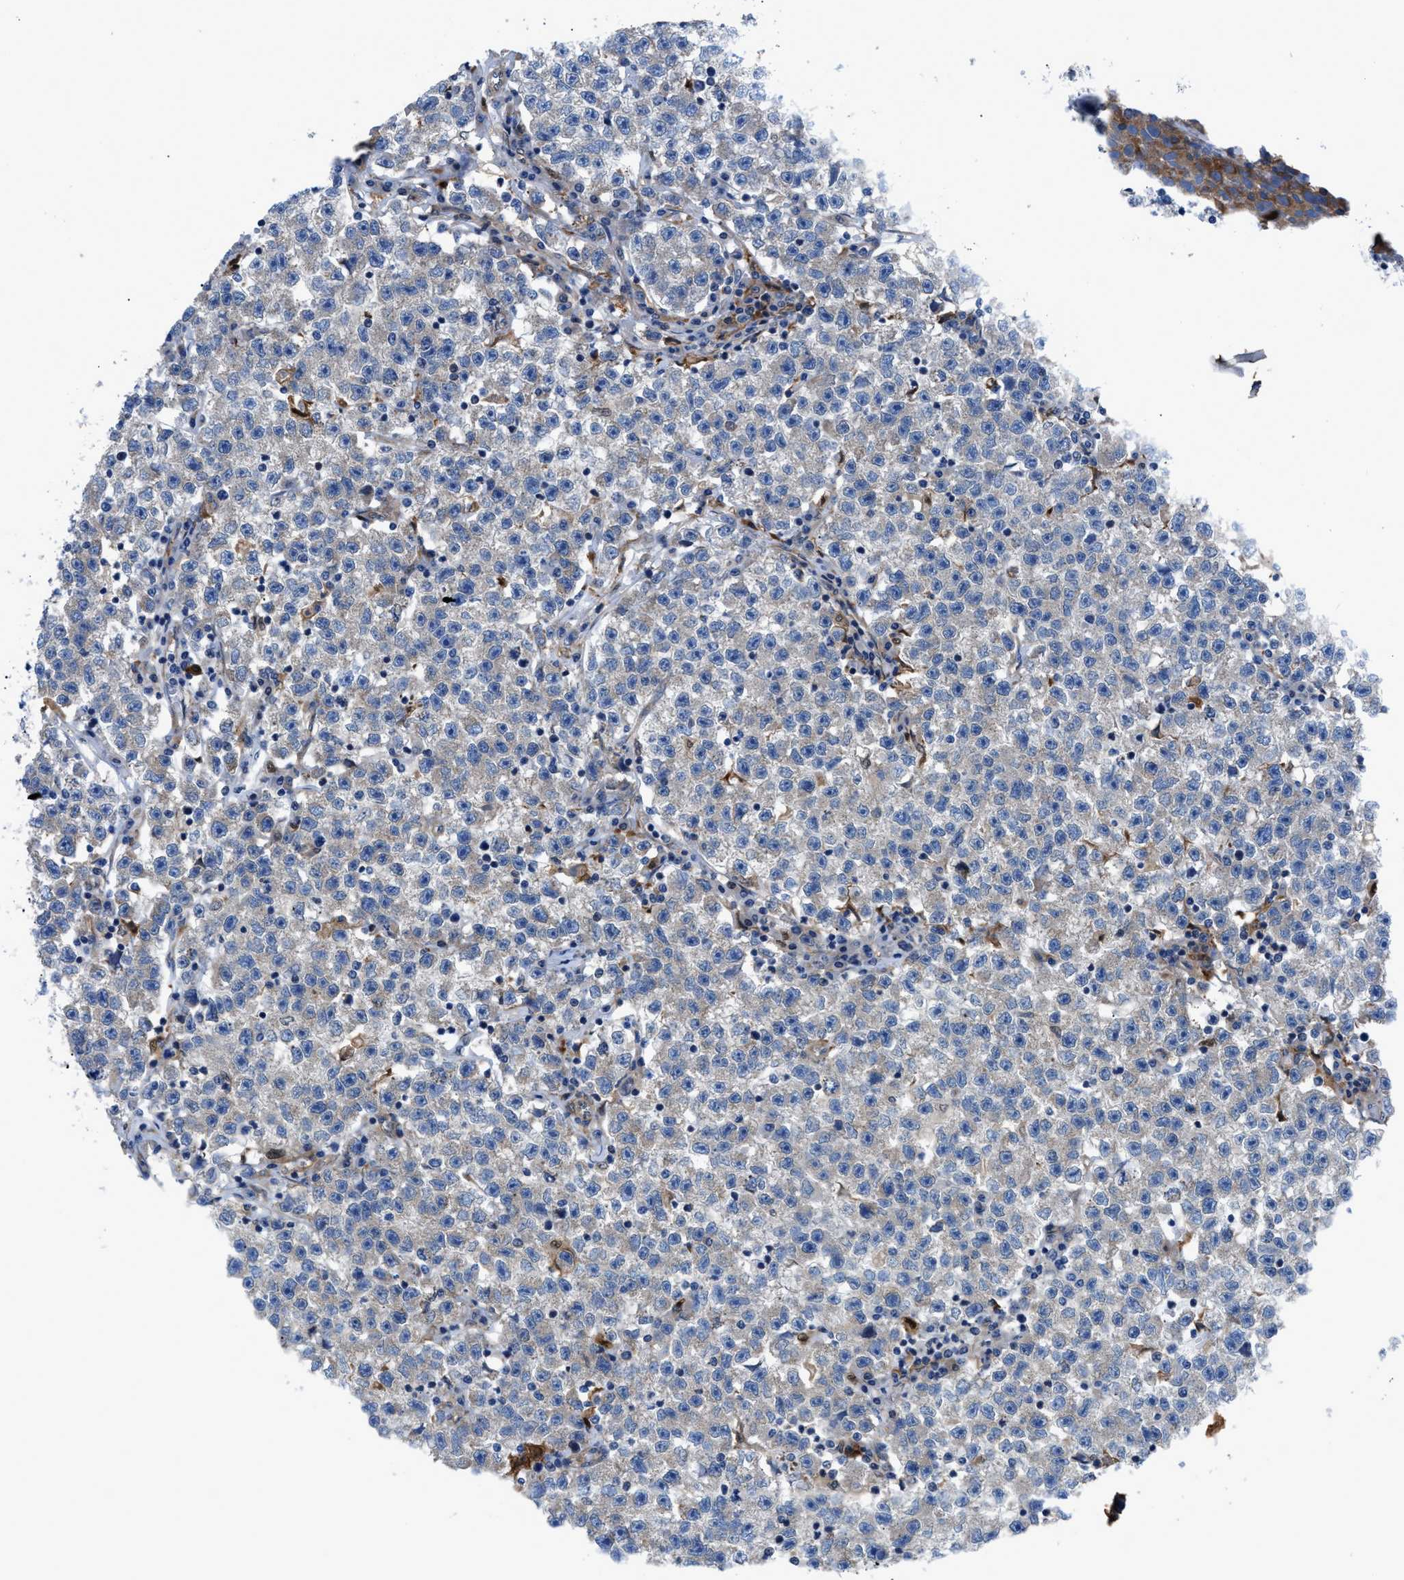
{"staining": {"intensity": "negative", "quantity": "none", "location": "none"}, "tissue": "testis cancer", "cell_type": "Tumor cells", "image_type": "cancer", "snomed": [{"axis": "morphology", "description": "Seminoma, NOS"}, {"axis": "topography", "description": "Testis"}], "caption": "DAB (3,3'-diaminobenzidine) immunohistochemical staining of human testis cancer shows no significant positivity in tumor cells.", "gene": "DMAC1", "patient": {"sex": "male", "age": 22}}